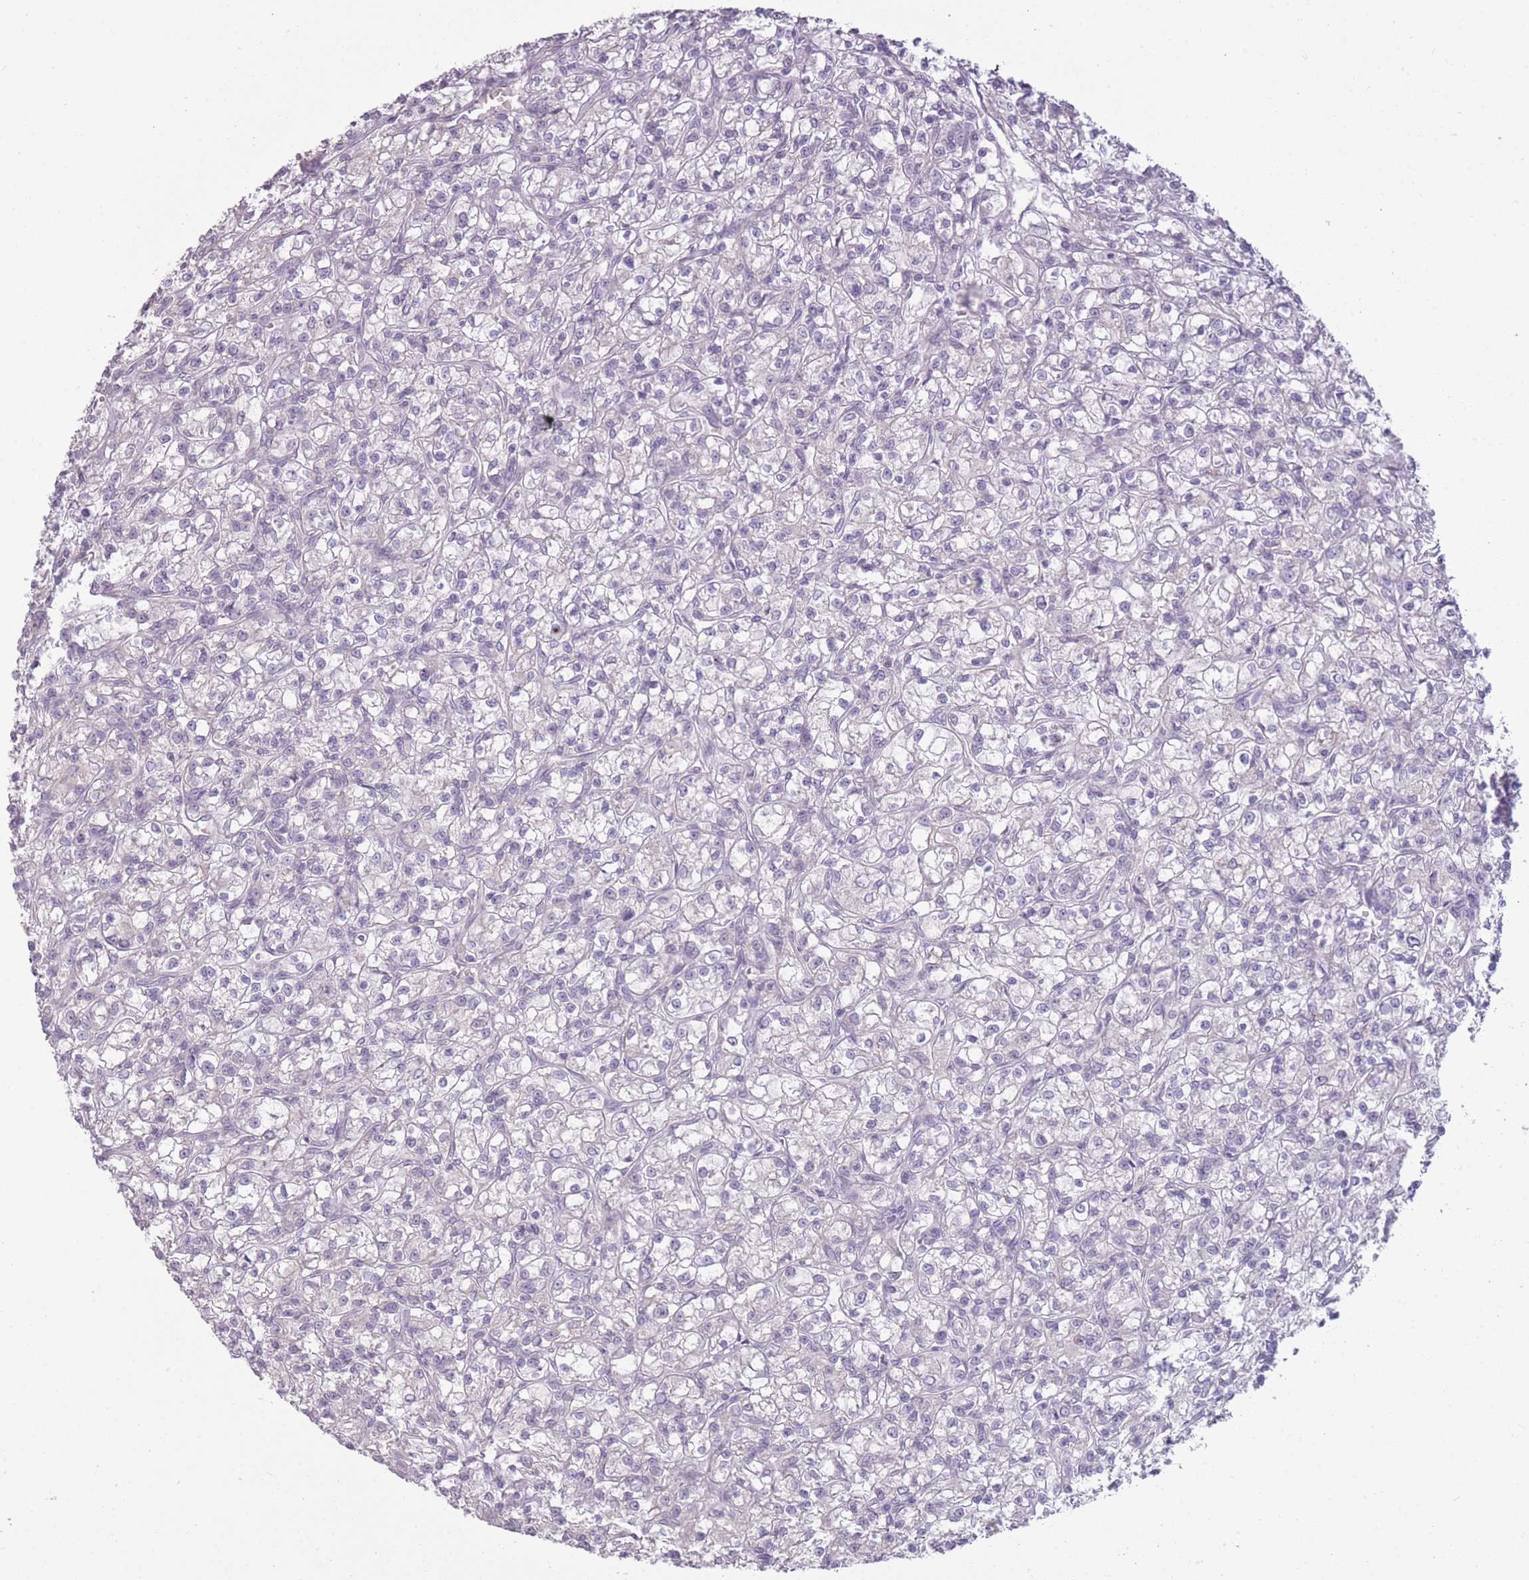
{"staining": {"intensity": "negative", "quantity": "none", "location": "none"}, "tissue": "renal cancer", "cell_type": "Tumor cells", "image_type": "cancer", "snomed": [{"axis": "morphology", "description": "Adenocarcinoma, NOS"}, {"axis": "topography", "description": "Kidney"}], "caption": "The micrograph reveals no staining of tumor cells in renal cancer. (DAB (3,3'-diaminobenzidine) immunohistochemistry (IHC) visualized using brightfield microscopy, high magnification).", "gene": "ZBTB24", "patient": {"sex": "female", "age": 59}}